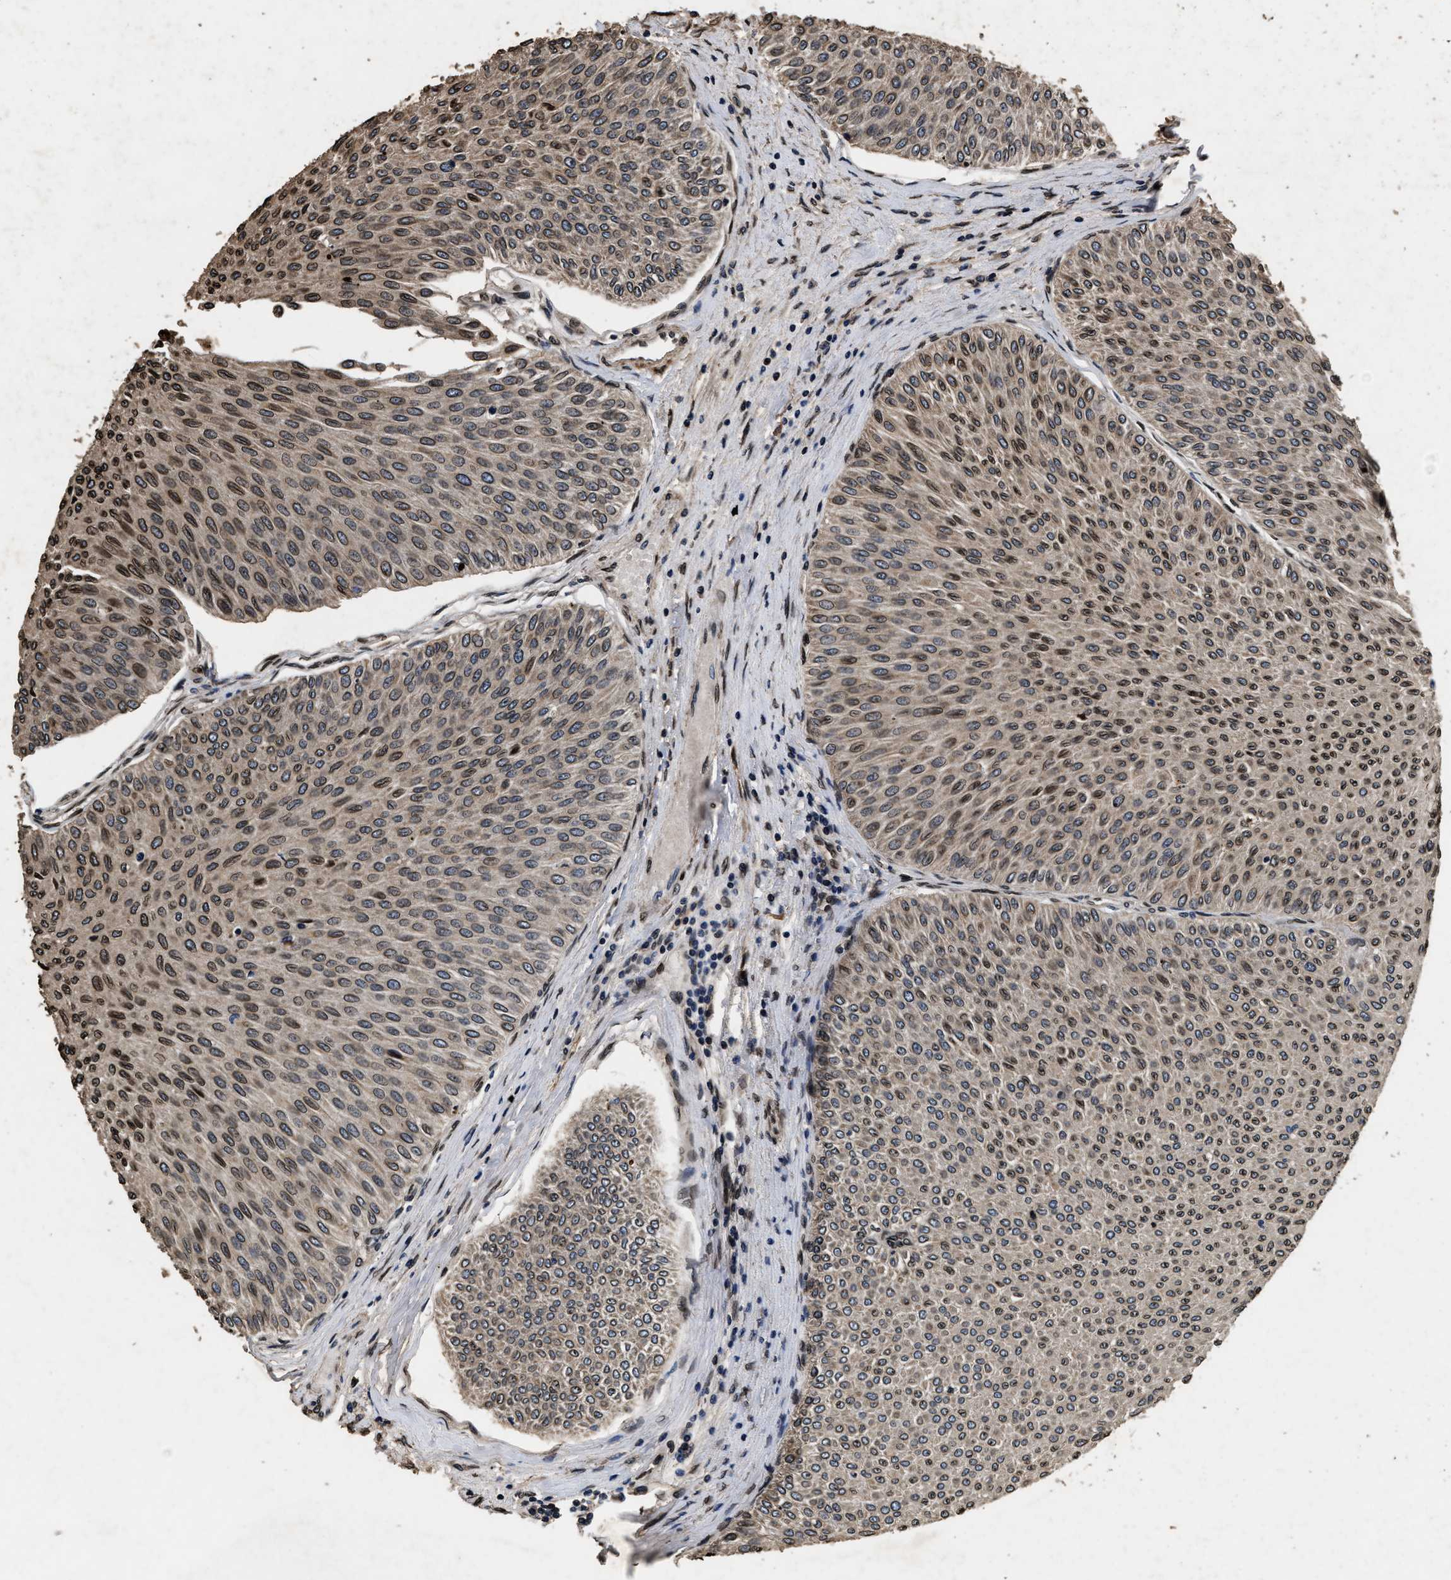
{"staining": {"intensity": "moderate", "quantity": ">75%", "location": "cytoplasmic/membranous,nuclear"}, "tissue": "urothelial cancer", "cell_type": "Tumor cells", "image_type": "cancer", "snomed": [{"axis": "morphology", "description": "Urothelial carcinoma, Low grade"}, {"axis": "topography", "description": "Urinary bladder"}], "caption": "A brown stain shows moderate cytoplasmic/membranous and nuclear expression of a protein in low-grade urothelial carcinoma tumor cells.", "gene": "ACCS", "patient": {"sex": "male", "age": 78}}